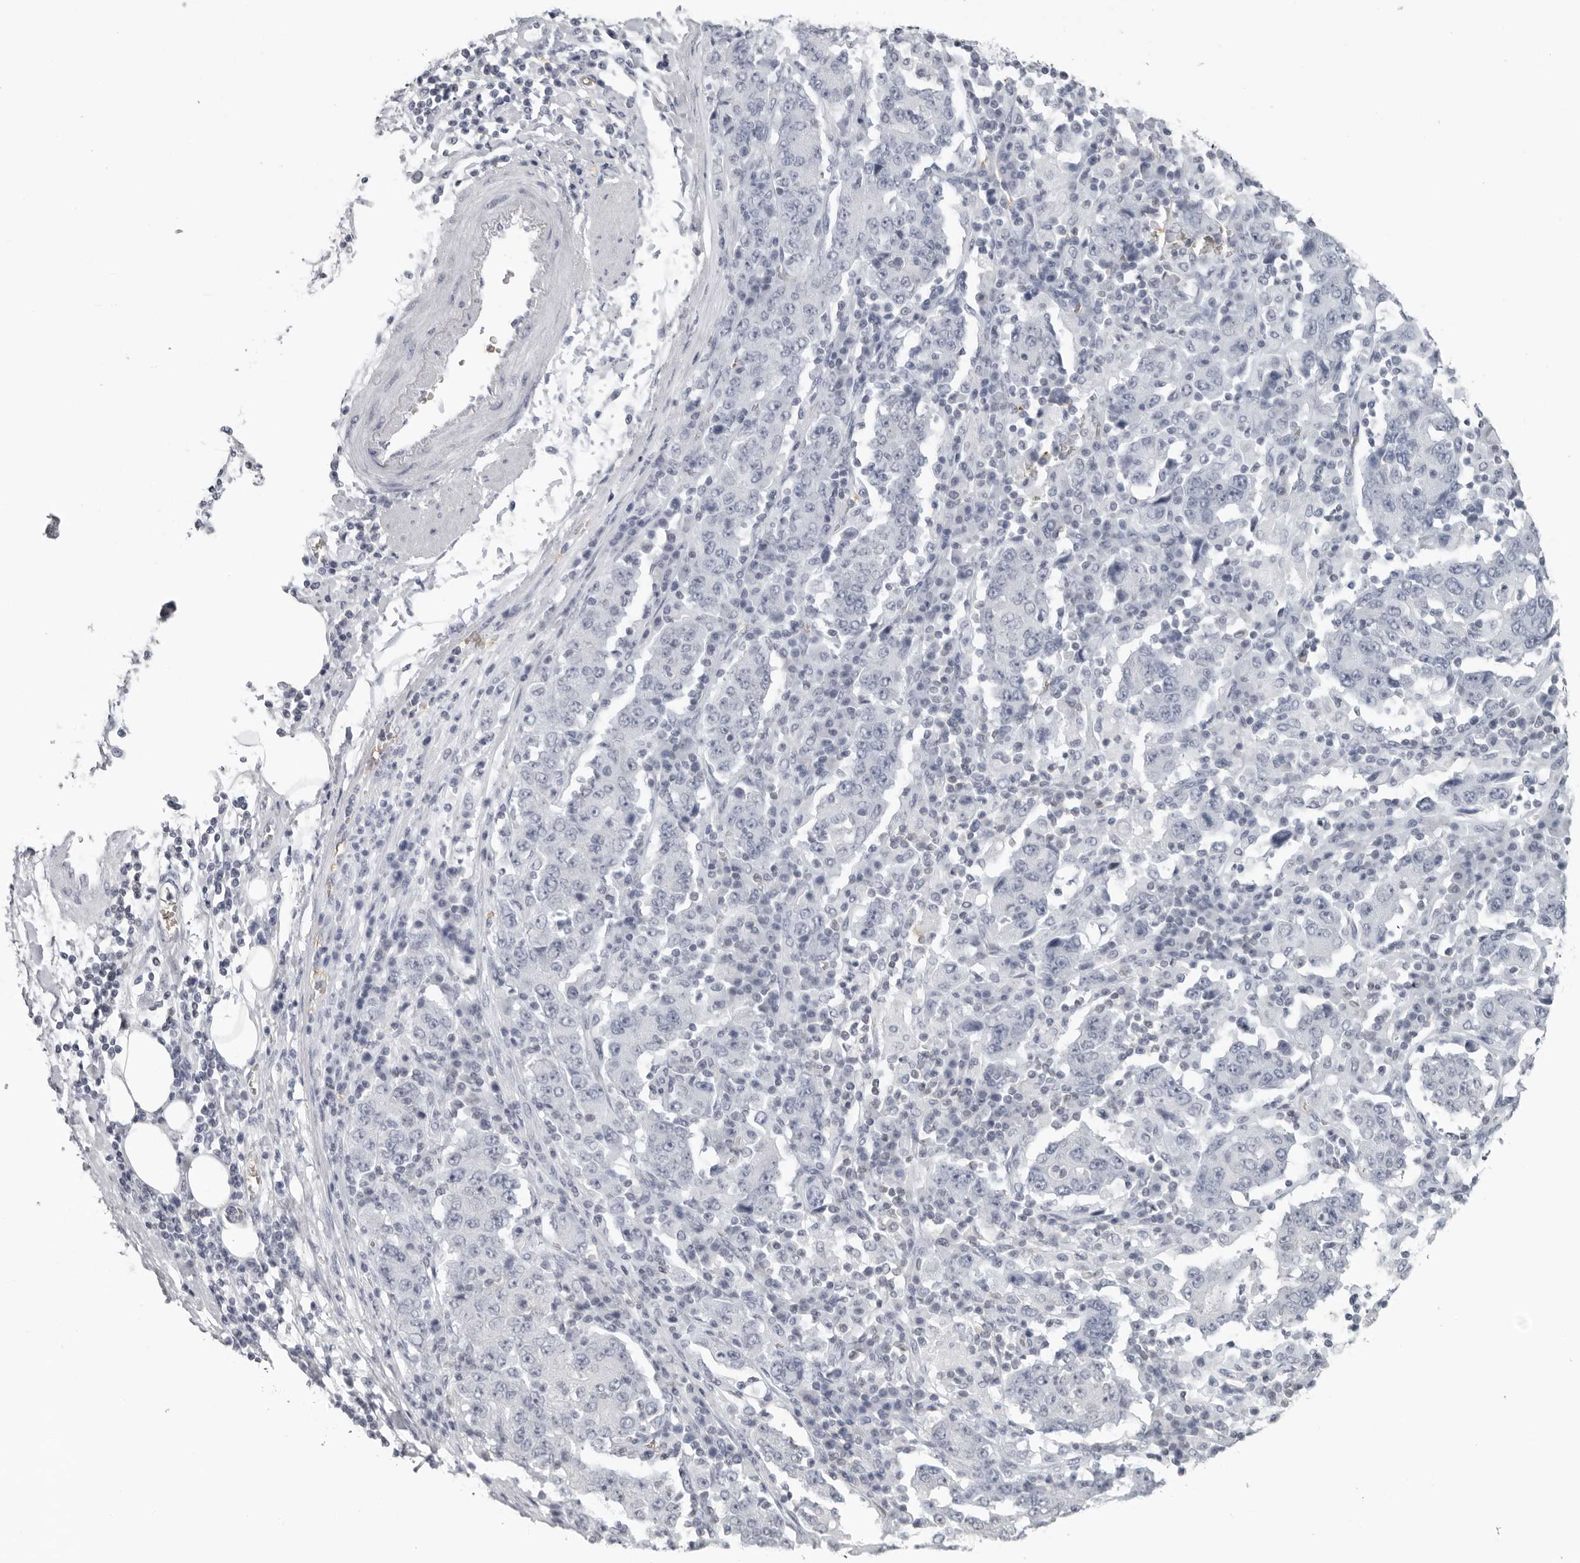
{"staining": {"intensity": "negative", "quantity": "none", "location": "none"}, "tissue": "stomach cancer", "cell_type": "Tumor cells", "image_type": "cancer", "snomed": [{"axis": "morphology", "description": "Normal tissue, NOS"}, {"axis": "morphology", "description": "Adenocarcinoma, NOS"}, {"axis": "topography", "description": "Stomach, upper"}, {"axis": "topography", "description": "Stomach"}], "caption": "A high-resolution micrograph shows IHC staining of adenocarcinoma (stomach), which demonstrates no significant expression in tumor cells.", "gene": "EPB41", "patient": {"sex": "male", "age": 59}}